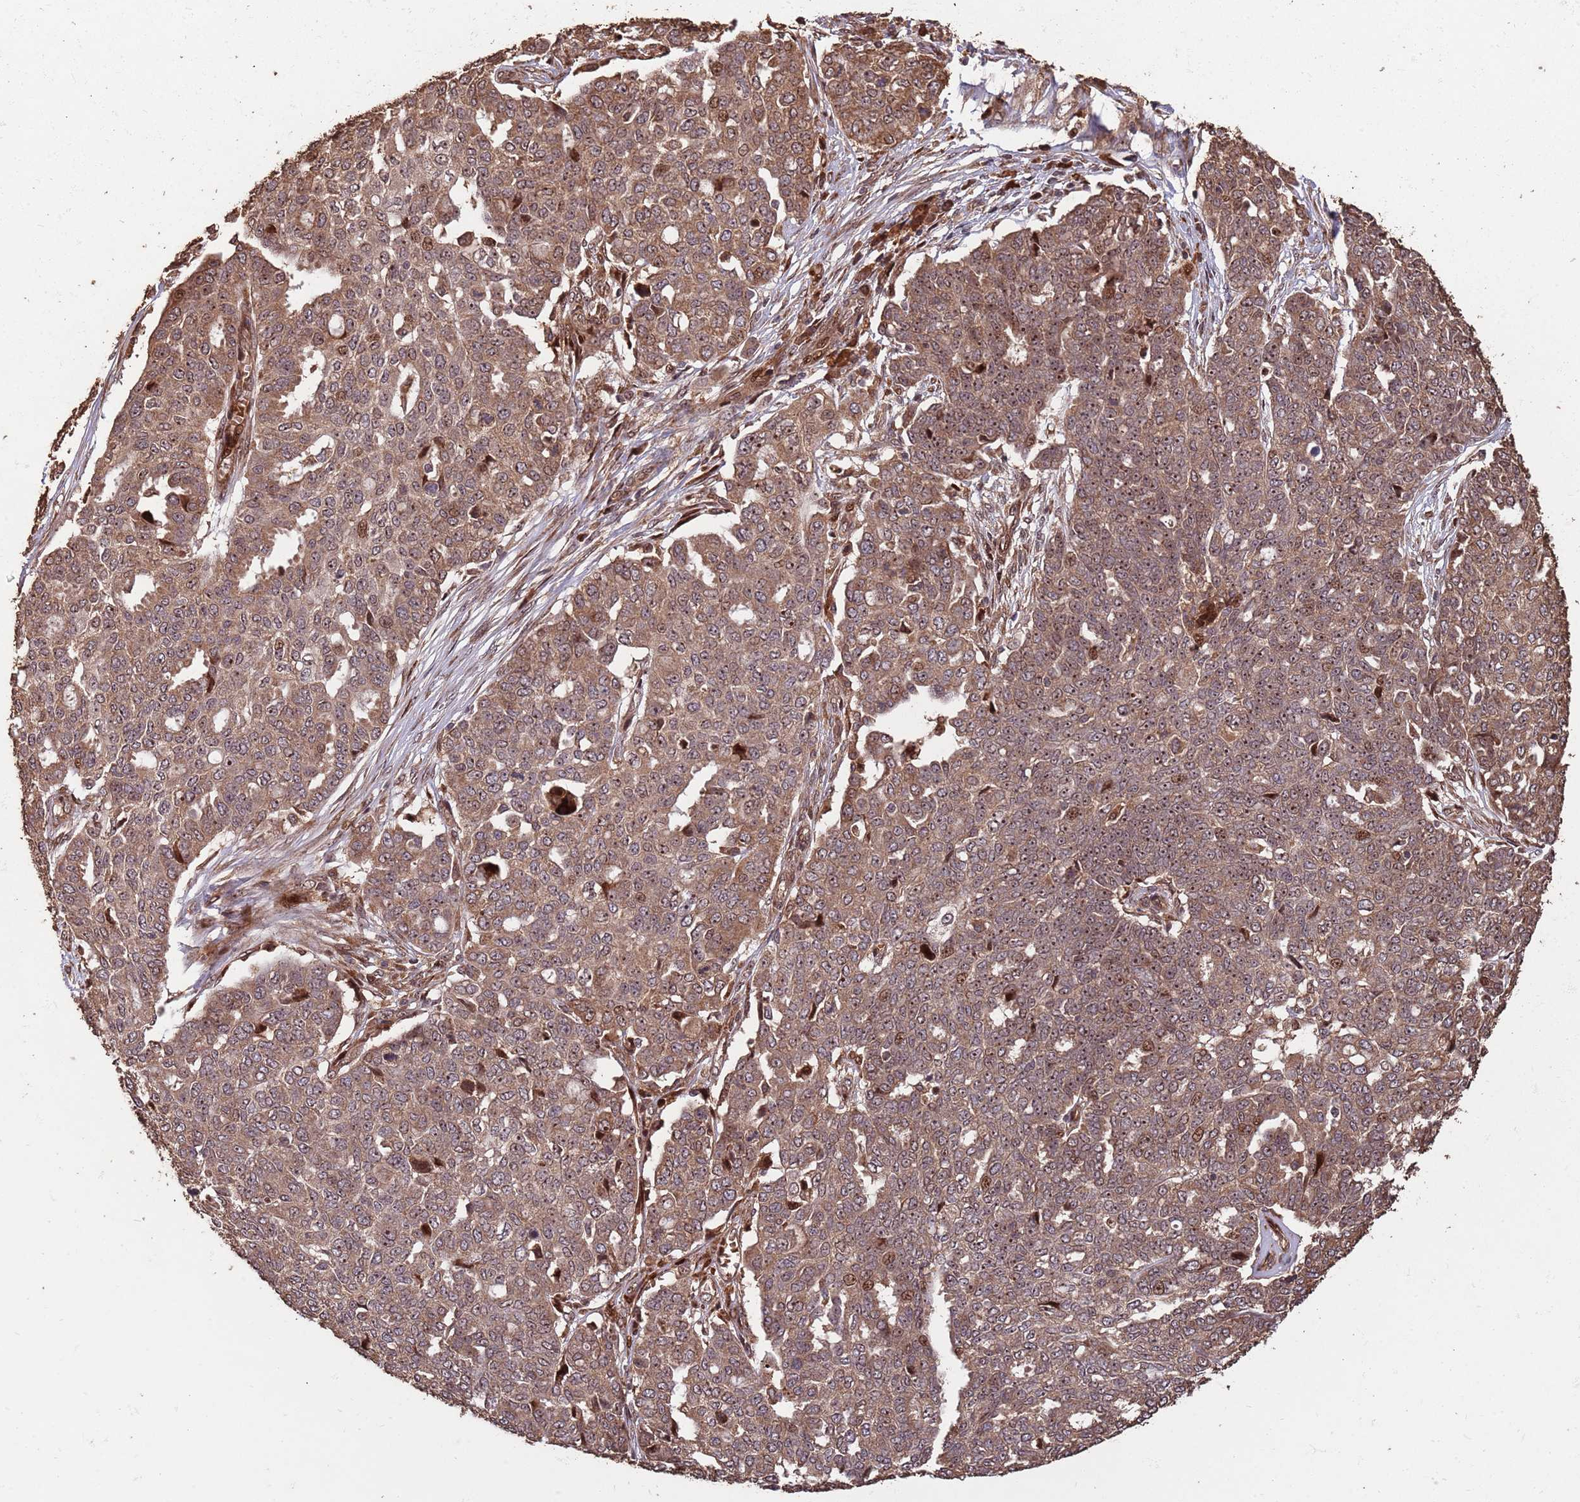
{"staining": {"intensity": "moderate", "quantity": ">75%", "location": "cytoplasmic/membranous,nuclear"}, "tissue": "ovarian cancer", "cell_type": "Tumor cells", "image_type": "cancer", "snomed": [{"axis": "morphology", "description": "Cystadenocarcinoma, serous, NOS"}, {"axis": "topography", "description": "Soft tissue"}, {"axis": "topography", "description": "Ovary"}], "caption": "Protein expression analysis of ovarian cancer reveals moderate cytoplasmic/membranous and nuclear staining in about >75% of tumor cells. (IHC, brightfield microscopy, high magnification).", "gene": "ZNF428", "patient": {"sex": "female", "age": 57}}